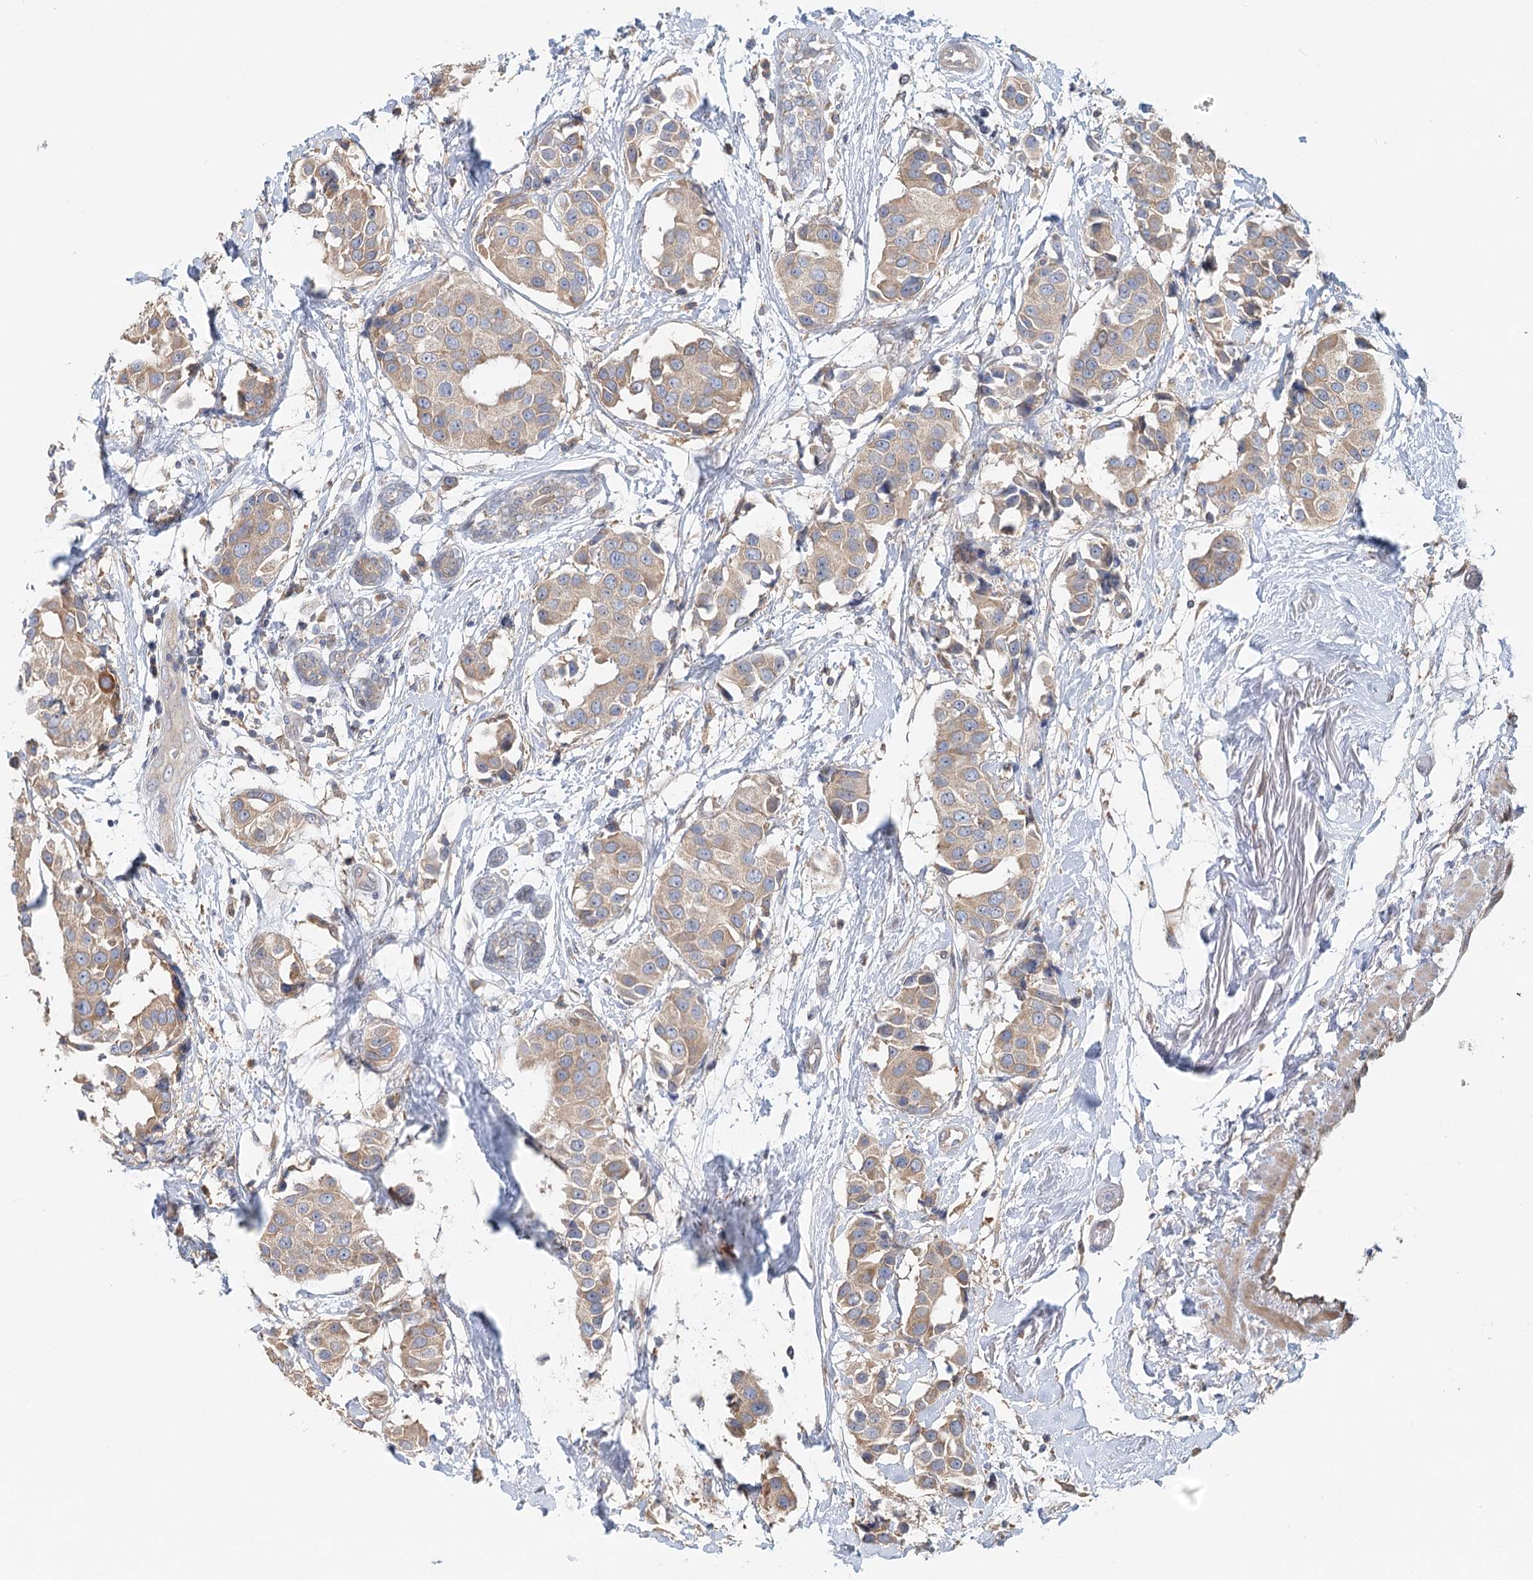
{"staining": {"intensity": "weak", "quantity": ">75%", "location": "cytoplasmic/membranous"}, "tissue": "breast cancer", "cell_type": "Tumor cells", "image_type": "cancer", "snomed": [{"axis": "morphology", "description": "Normal tissue, NOS"}, {"axis": "morphology", "description": "Duct carcinoma"}, {"axis": "topography", "description": "Breast"}], "caption": "Immunohistochemistry (IHC) photomicrograph of neoplastic tissue: breast cancer stained using immunohistochemistry (IHC) exhibits low levels of weak protein expression localized specifically in the cytoplasmic/membranous of tumor cells, appearing as a cytoplasmic/membranous brown color.", "gene": "PAIP2", "patient": {"sex": "female", "age": 39}}